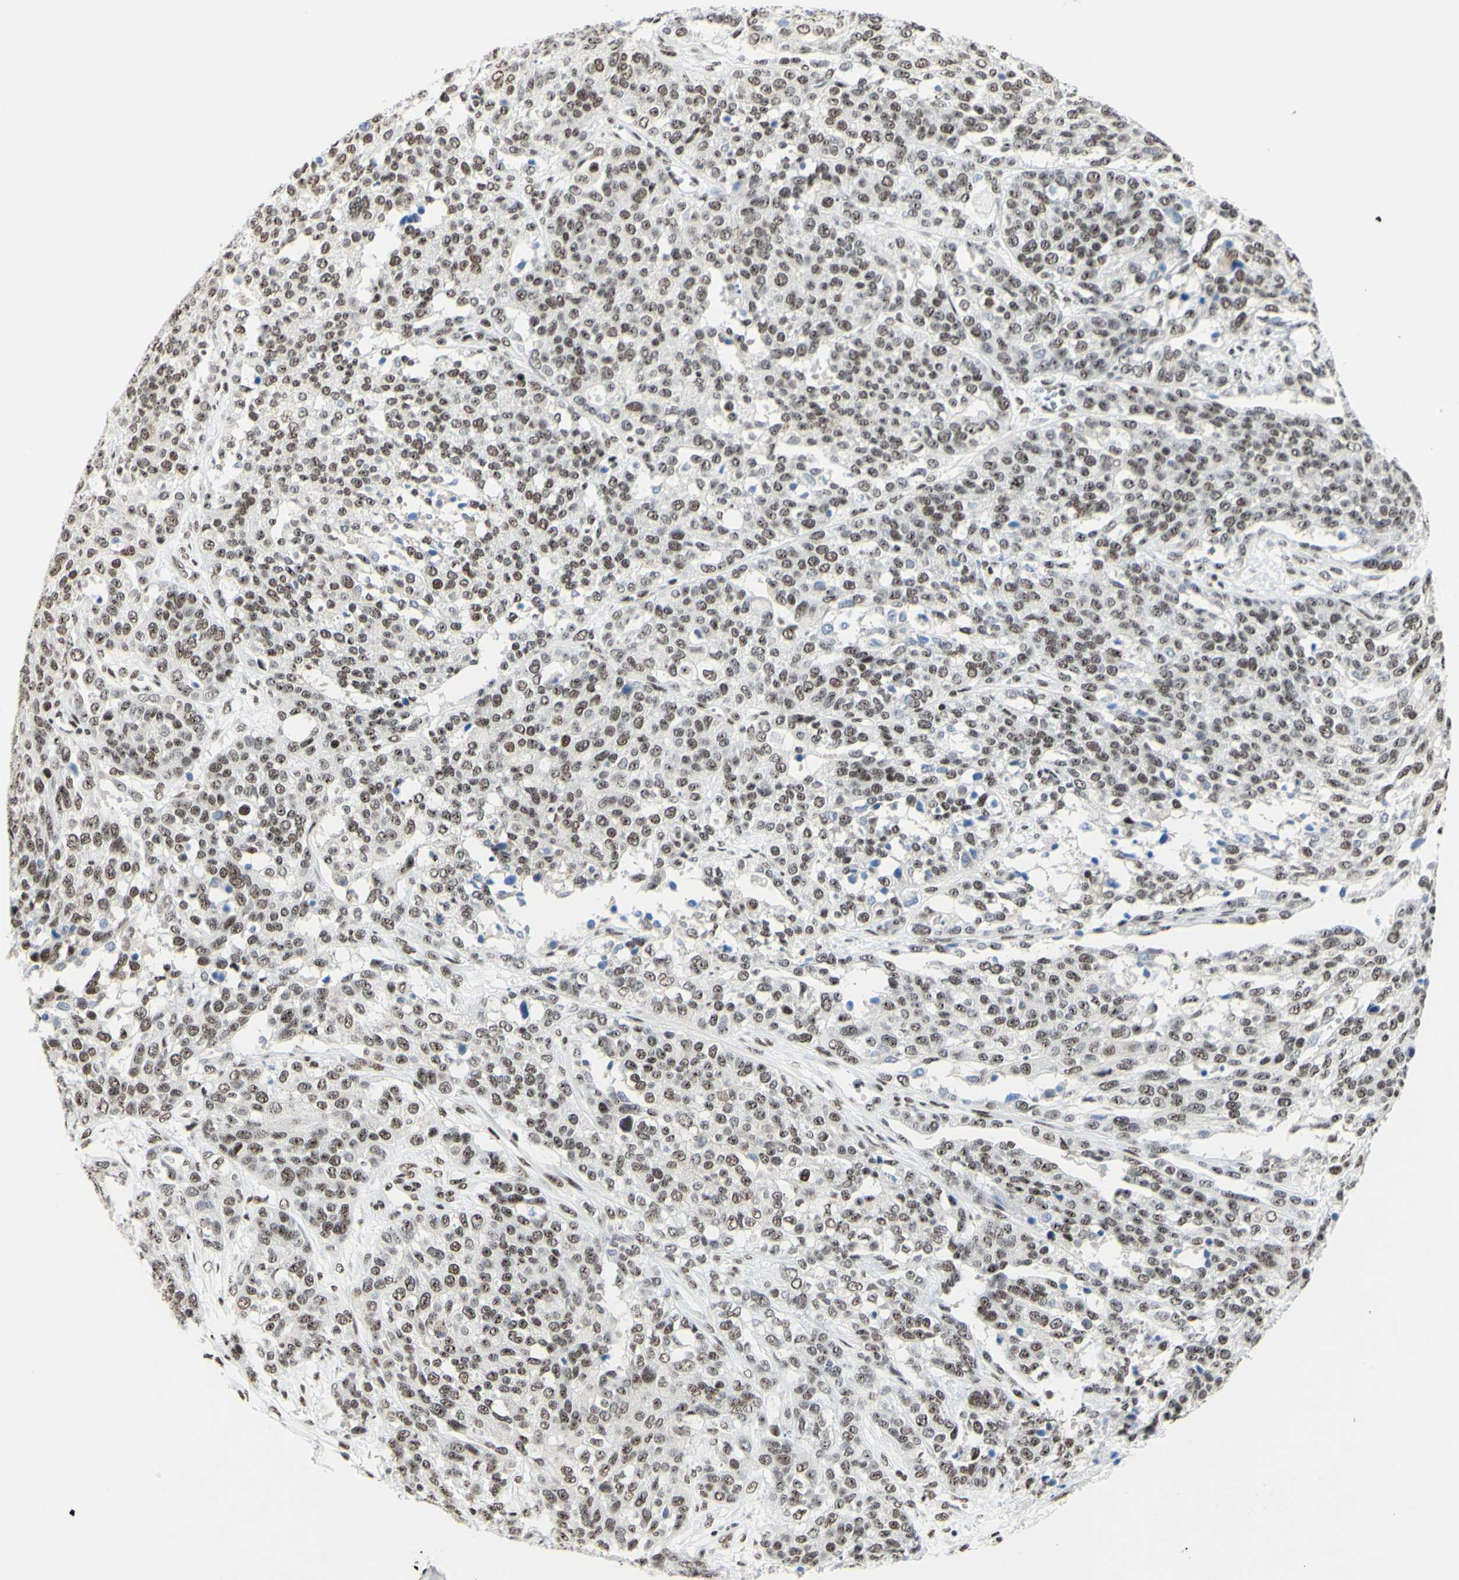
{"staining": {"intensity": "weak", "quantity": "25%-75%", "location": "nuclear"}, "tissue": "ovarian cancer", "cell_type": "Tumor cells", "image_type": "cancer", "snomed": [{"axis": "morphology", "description": "Cystadenocarcinoma, serous, NOS"}, {"axis": "topography", "description": "Ovary"}], "caption": "Immunohistochemical staining of ovarian cancer shows low levels of weak nuclear staining in about 25%-75% of tumor cells. Using DAB (brown) and hematoxylin (blue) stains, captured at high magnification using brightfield microscopy.", "gene": "WTAP", "patient": {"sex": "female", "age": 44}}